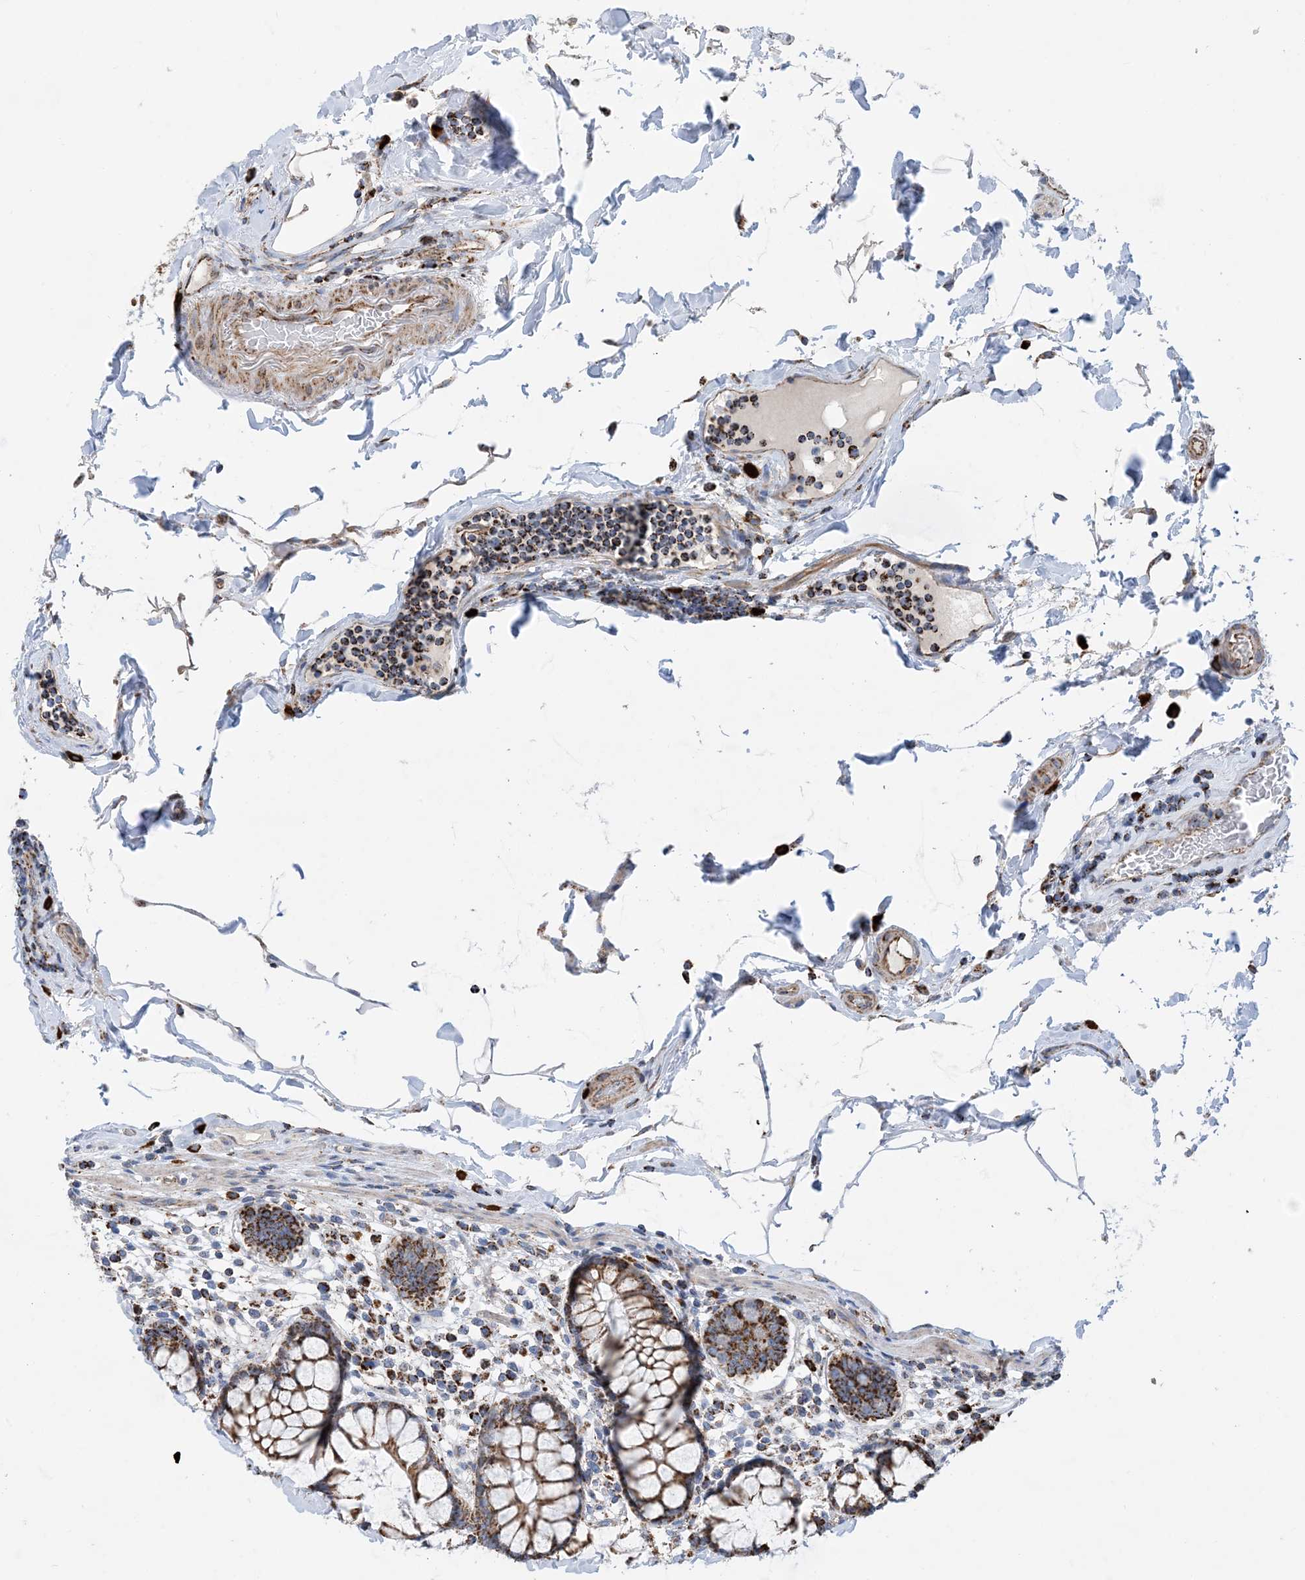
{"staining": {"intensity": "negative", "quantity": "none", "location": "none"}, "tissue": "colon", "cell_type": "Endothelial cells", "image_type": "normal", "snomed": [{"axis": "morphology", "description": "Normal tissue, NOS"}, {"axis": "topography", "description": "Colon"}], "caption": "Immunohistochemistry of unremarkable human colon demonstrates no expression in endothelial cells. Nuclei are stained in blue.", "gene": "PCDHGA1", "patient": {"sex": "female", "age": 79}}